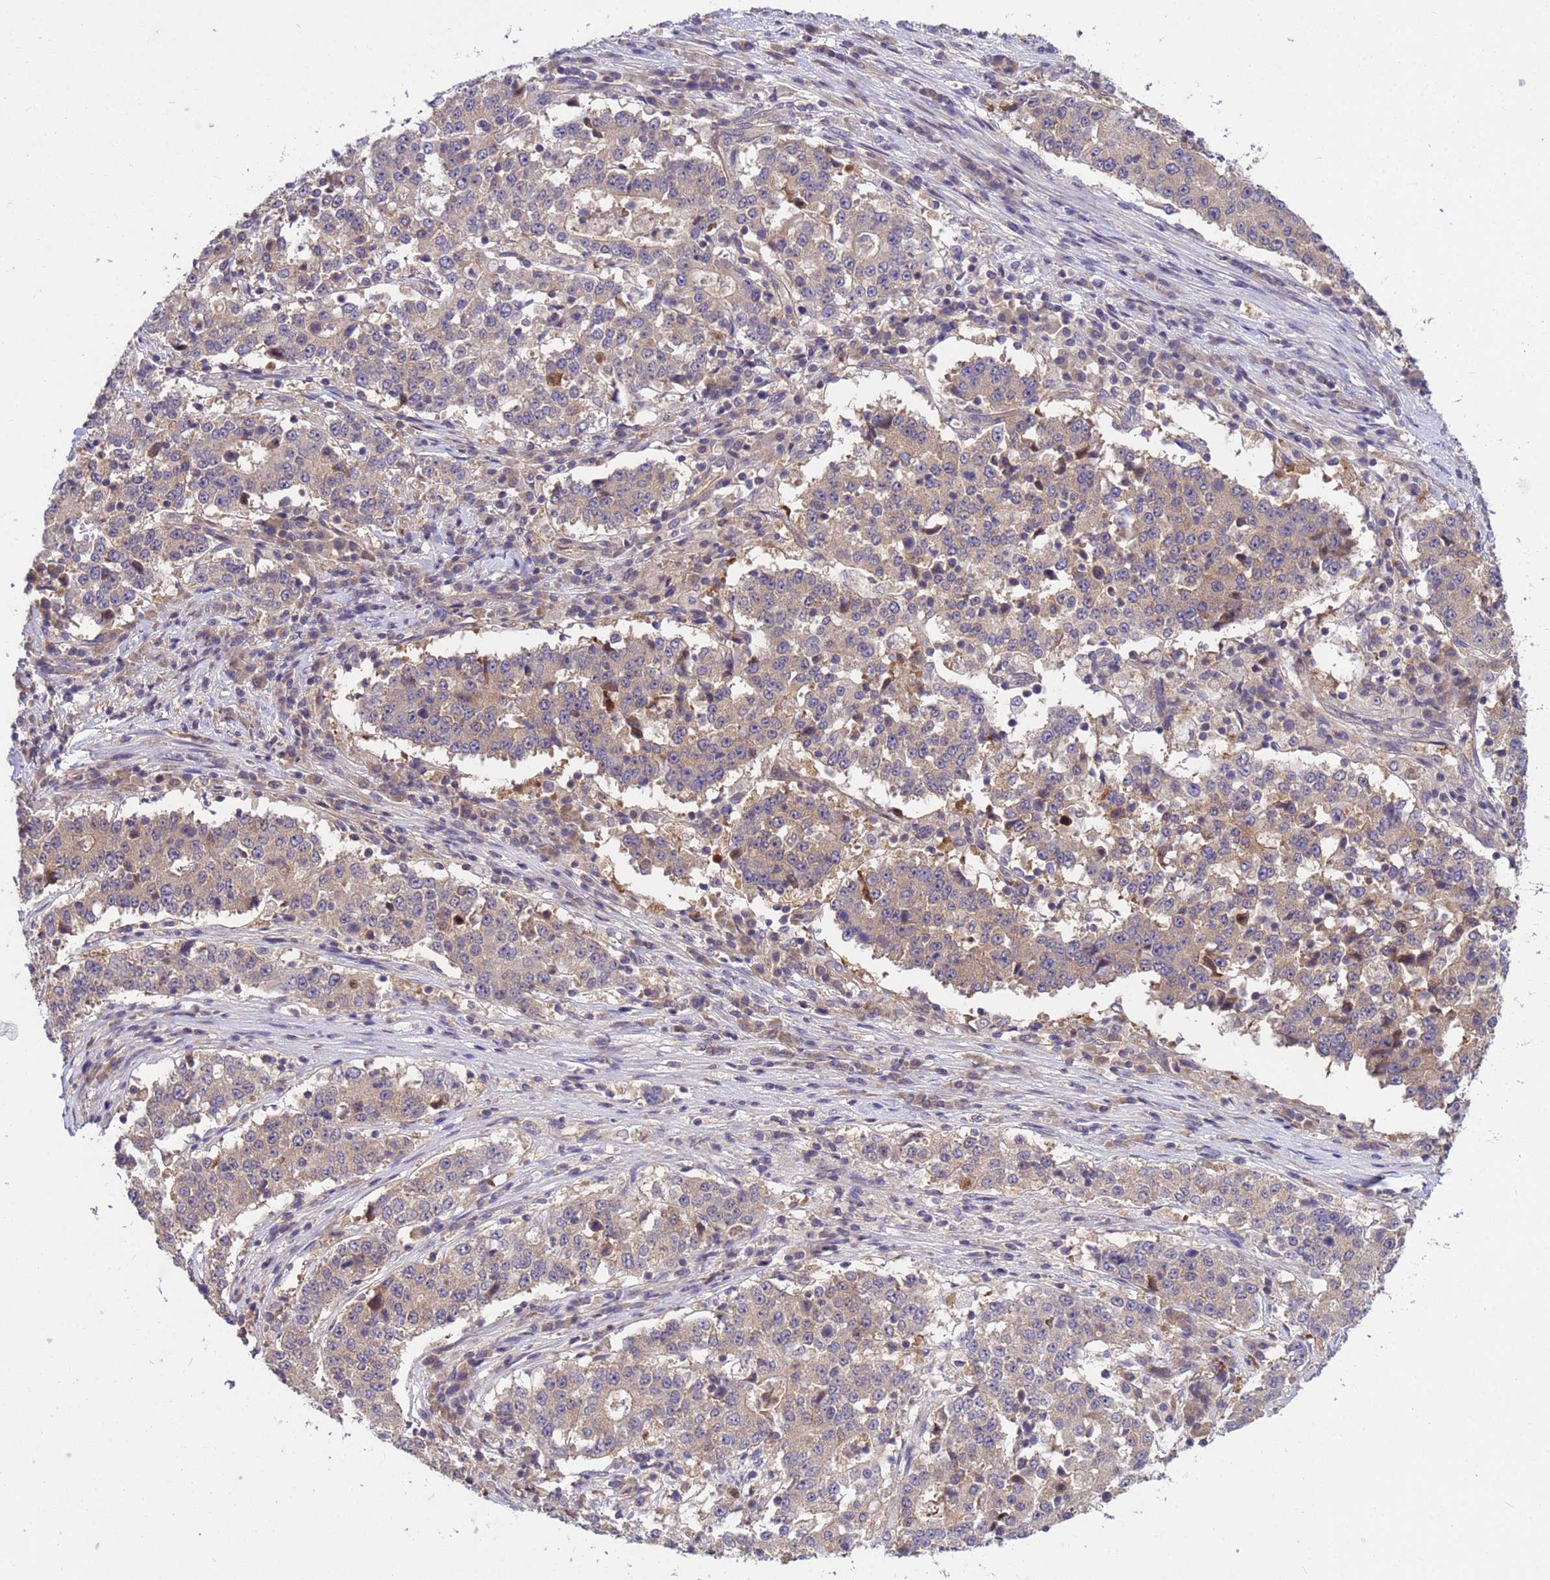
{"staining": {"intensity": "weak", "quantity": "25%-75%", "location": "cytoplasmic/membranous"}, "tissue": "stomach cancer", "cell_type": "Tumor cells", "image_type": "cancer", "snomed": [{"axis": "morphology", "description": "Adenocarcinoma, NOS"}, {"axis": "topography", "description": "Stomach"}], "caption": "A micrograph of human stomach adenocarcinoma stained for a protein shows weak cytoplasmic/membranous brown staining in tumor cells.", "gene": "PPP2CB", "patient": {"sex": "male", "age": 59}}